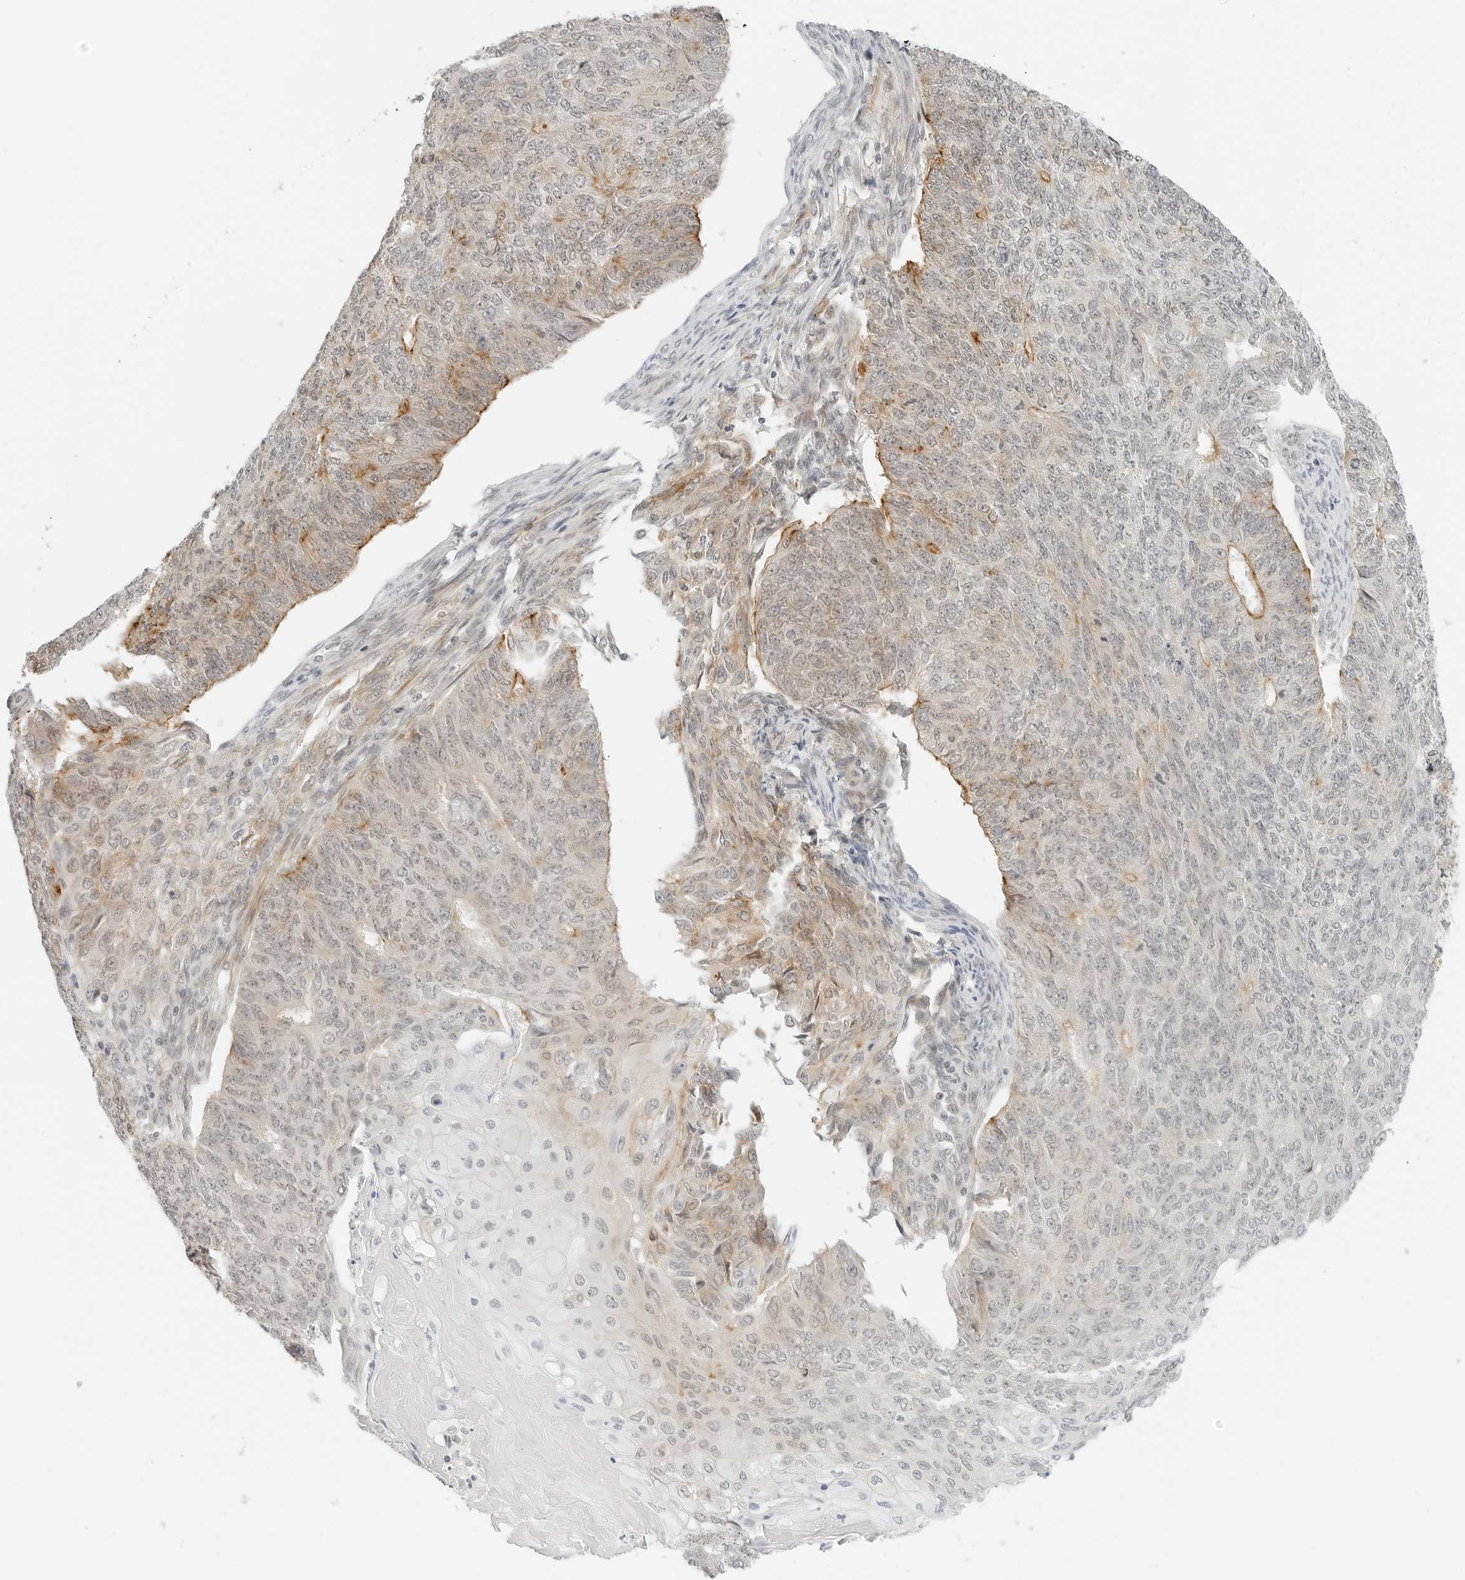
{"staining": {"intensity": "moderate", "quantity": "<25%", "location": "cytoplasmic/membranous"}, "tissue": "endometrial cancer", "cell_type": "Tumor cells", "image_type": "cancer", "snomed": [{"axis": "morphology", "description": "Adenocarcinoma, NOS"}, {"axis": "topography", "description": "Endometrium"}], "caption": "Protein staining of endometrial cancer tissue displays moderate cytoplasmic/membranous positivity in approximately <25% of tumor cells.", "gene": "NEO1", "patient": {"sex": "female", "age": 32}}